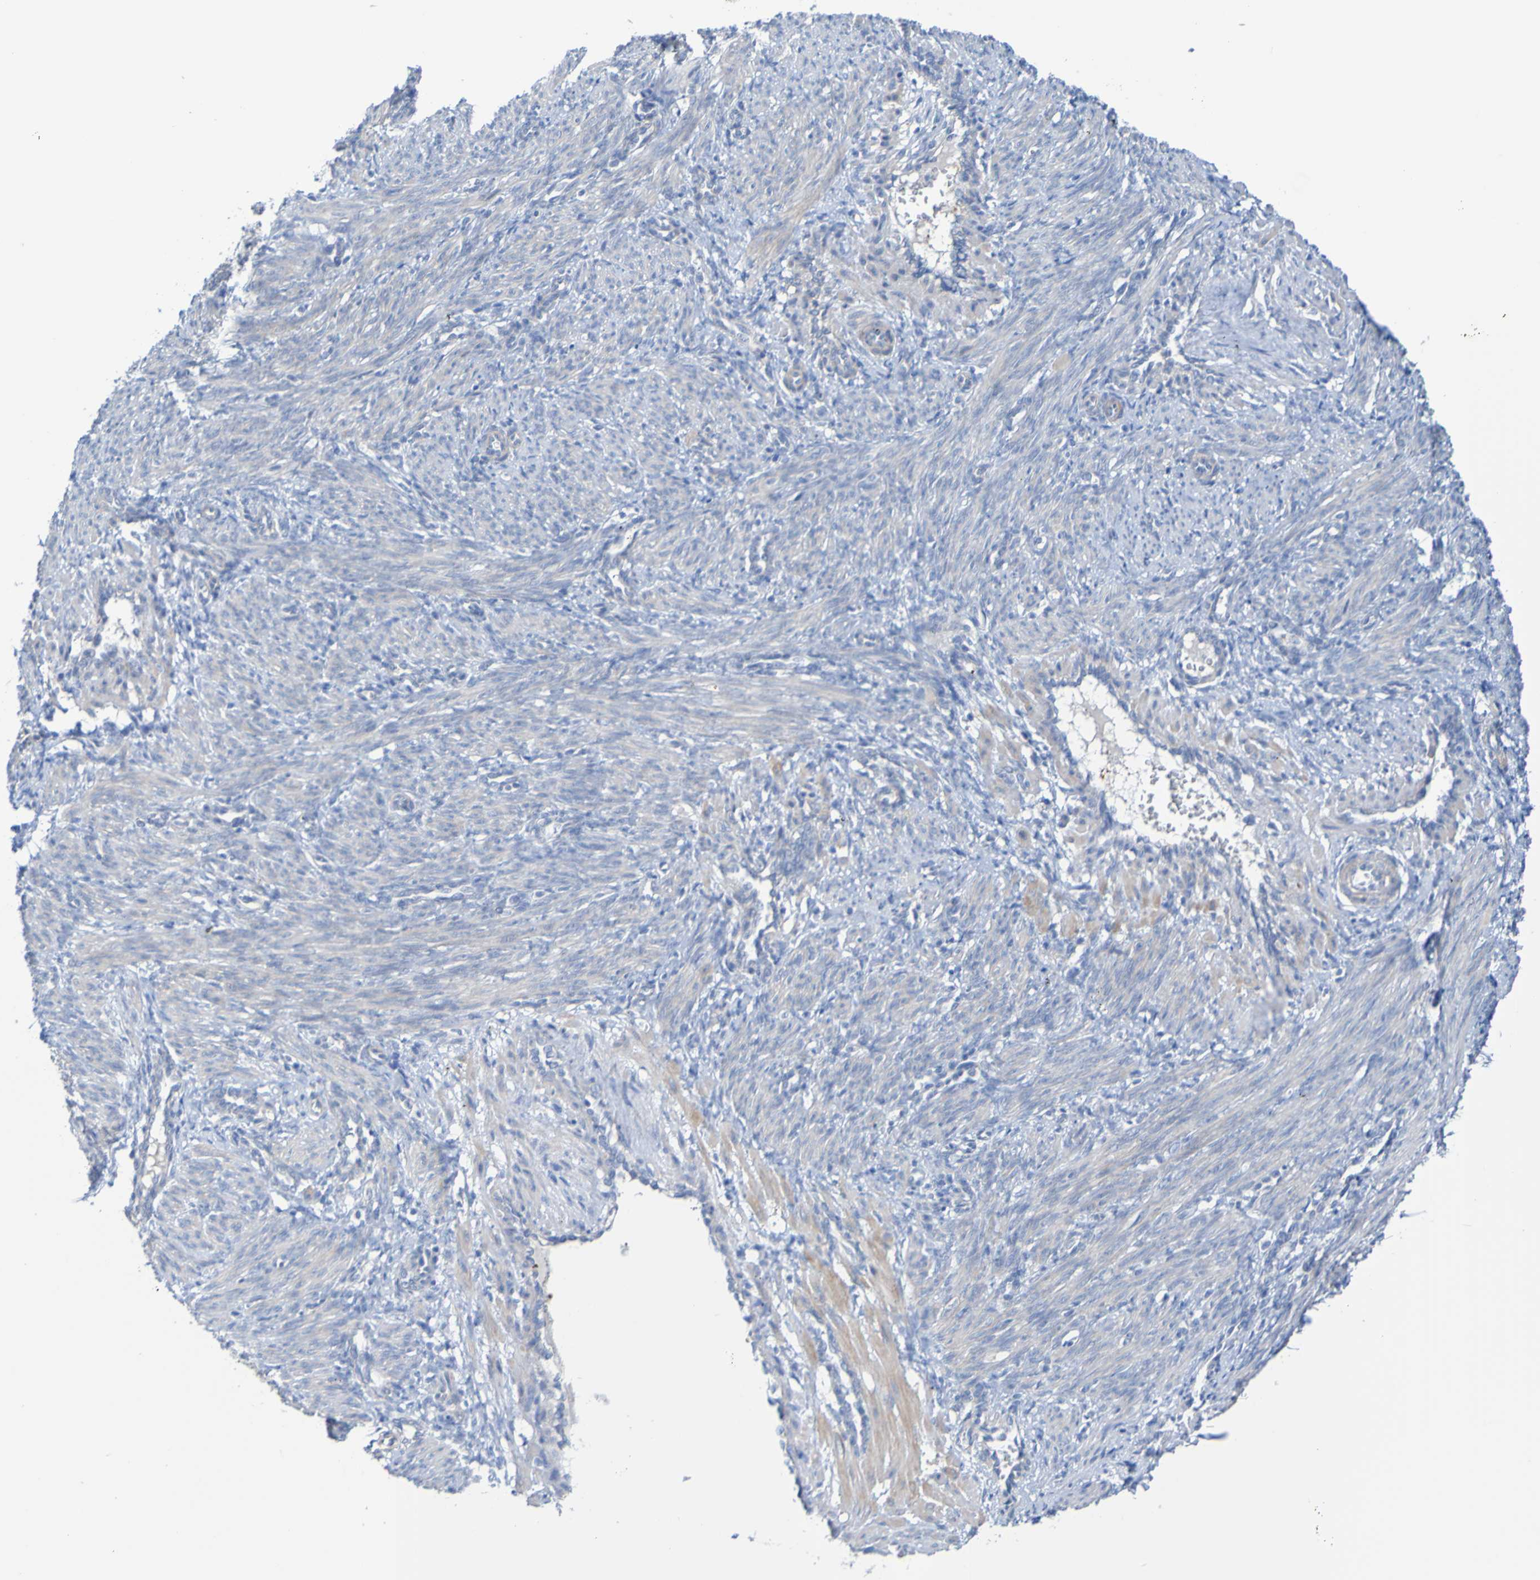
{"staining": {"intensity": "weak", "quantity": ">75%", "location": "cytoplasmic/membranous"}, "tissue": "smooth muscle", "cell_type": "Smooth muscle cells", "image_type": "normal", "snomed": [{"axis": "morphology", "description": "Normal tissue, NOS"}, {"axis": "topography", "description": "Endometrium"}], "caption": "This micrograph demonstrates benign smooth muscle stained with IHC to label a protein in brown. The cytoplasmic/membranous of smooth muscle cells show weak positivity for the protein. Nuclei are counter-stained blue.", "gene": "ACMSD", "patient": {"sex": "female", "age": 33}}